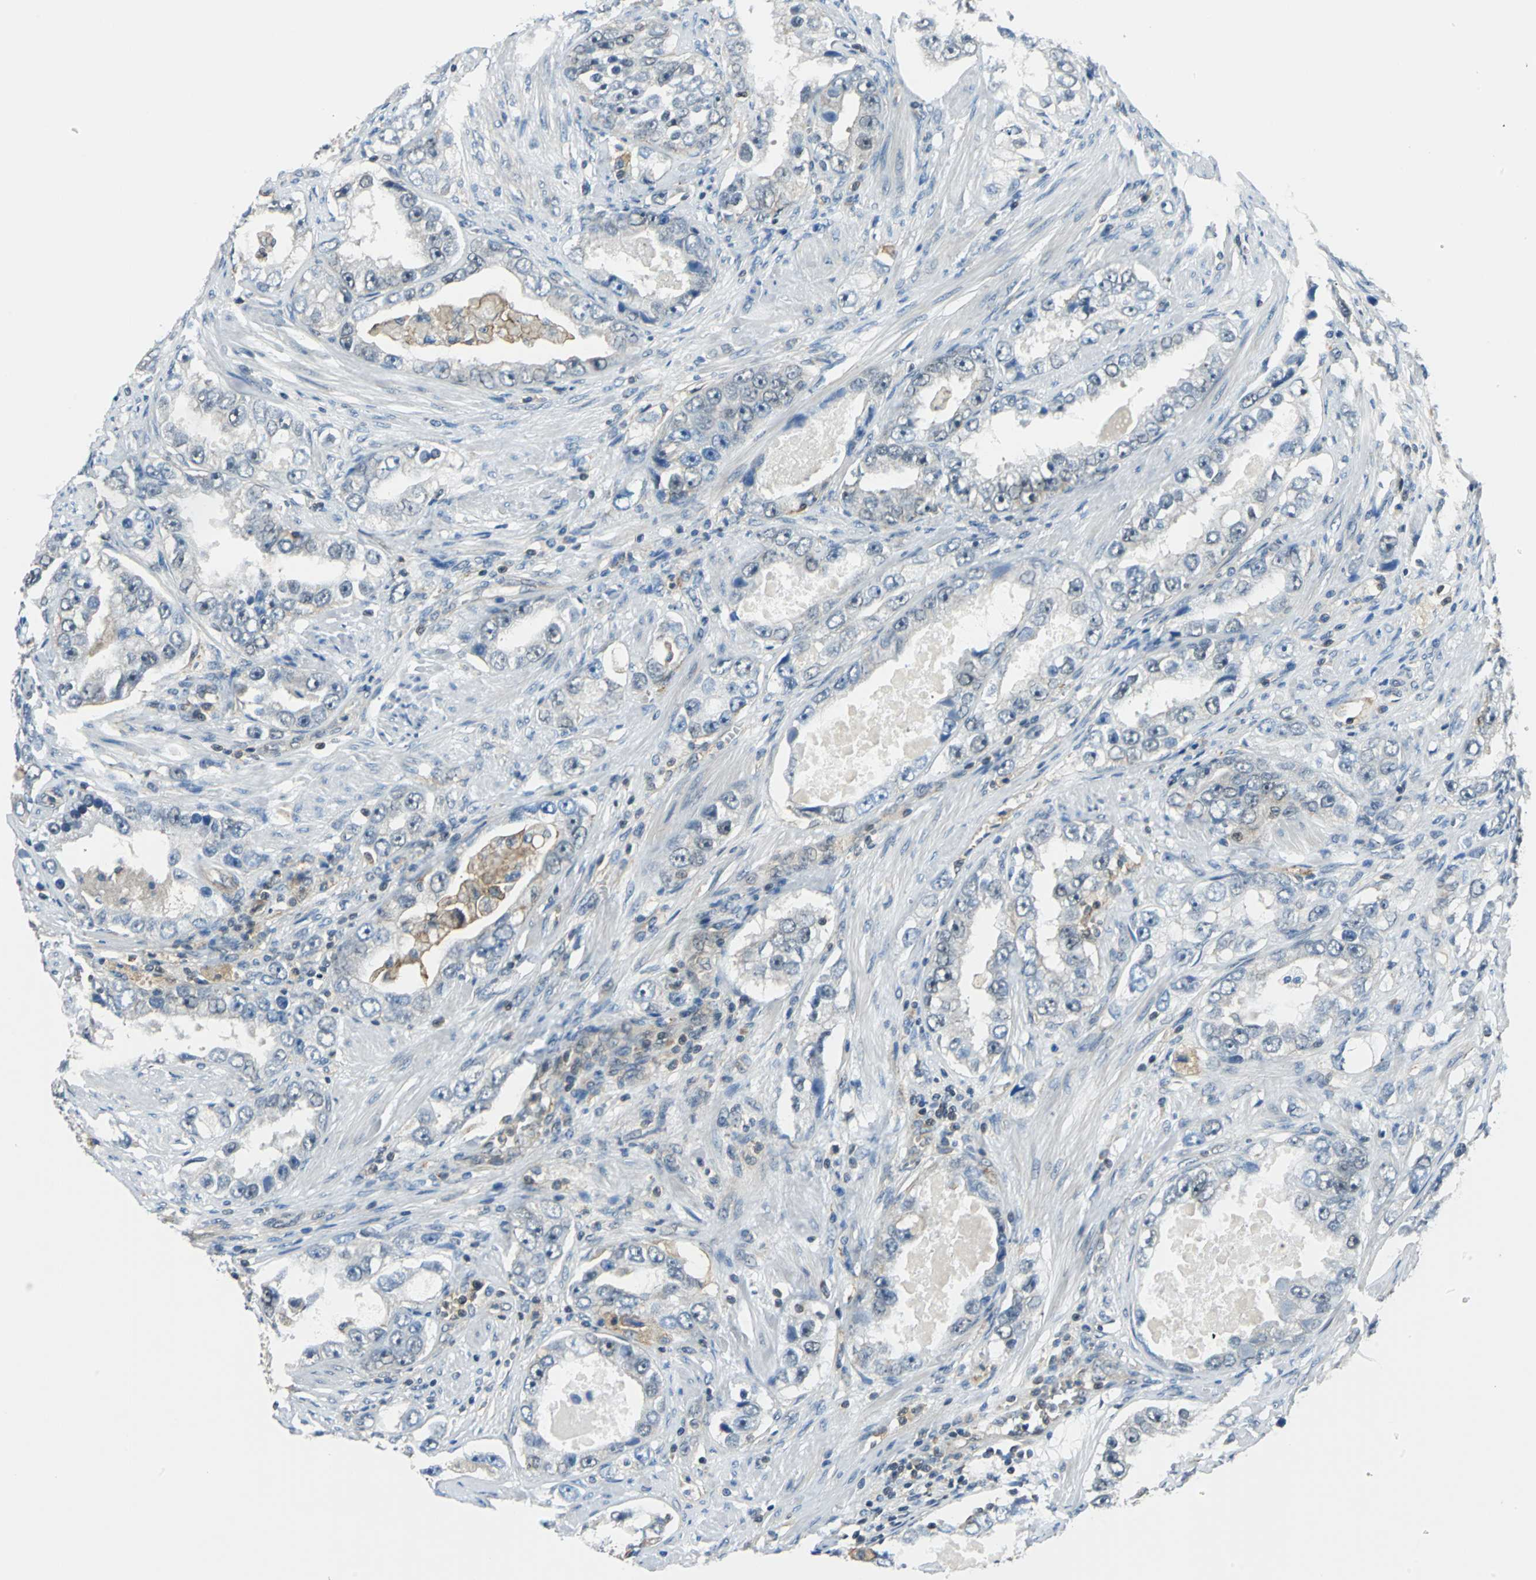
{"staining": {"intensity": "negative", "quantity": "none", "location": "none"}, "tissue": "prostate cancer", "cell_type": "Tumor cells", "image_type": "cancer", "snomed": [{"axis": "morphology", "description": "Adenocarcinoma, High grade"}, {"axis": "topography", "description": "Prostate"}], "caption": "Micrograph shows no significant protein expression in tumor cells of high-grade adenocarcinoma (prostate).", "gene": "ARPC3", "patient": {"sex": "male", "age": 63}}